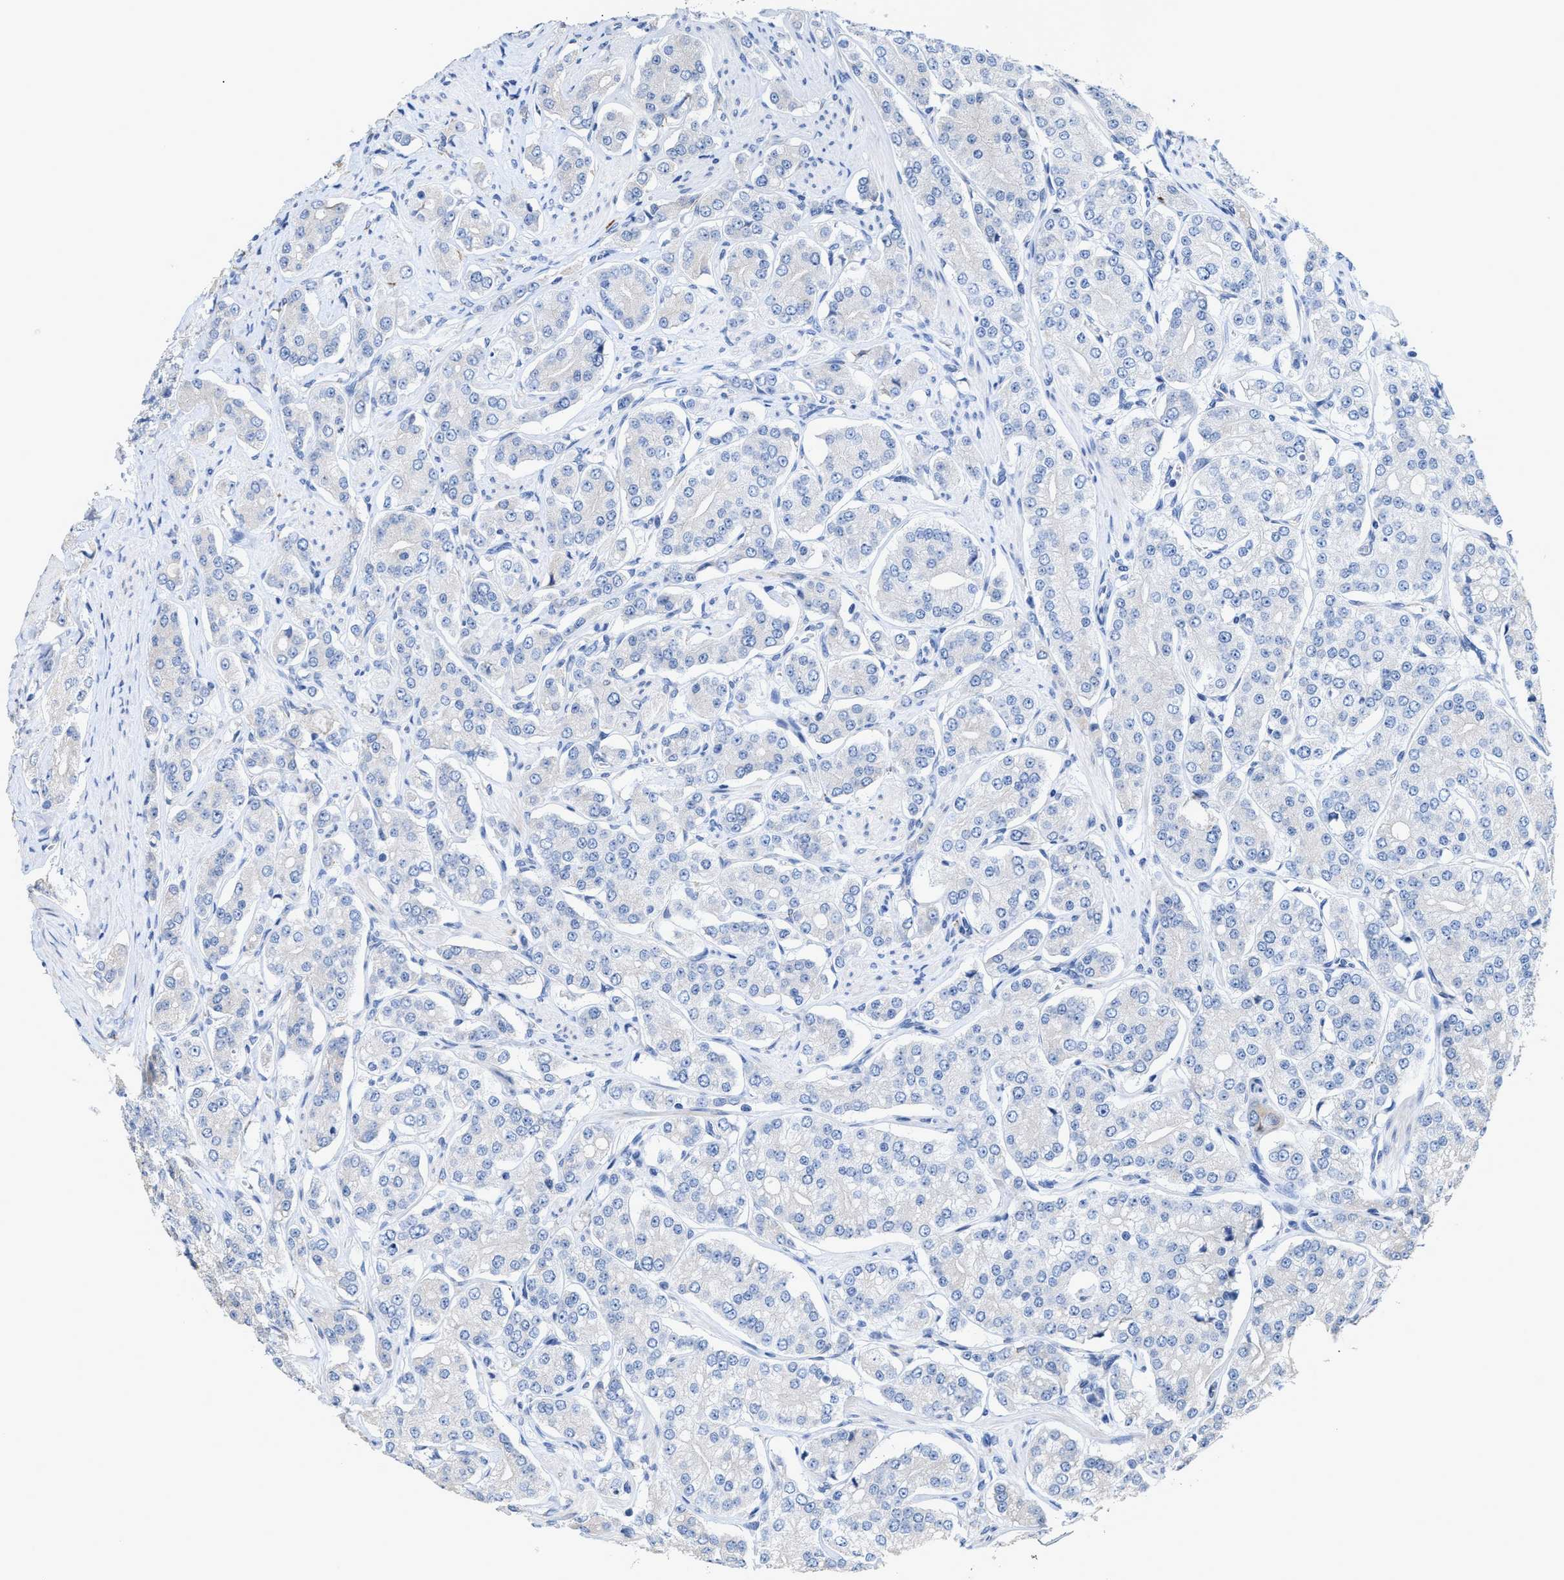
{"staining": {"intensity": "moderate", "quantity": "25%-75%", "location": "cytoplasmic/membranous"}, "tissue": "prostate cancer", "cell_type": "Tumor cells", "image_type": "cancer", "snomed": [{"axis": "morphology", "description": "Adenocarcinoma, Low grade"}, {"axis": "topography", "description": "Prostate"}], "caption": "Protein expression analysis of human prostate adenocarcinoma (low-grade) reveals moderate cytoplasmic/membranous staining in approximately 25%-75% of tumor cells. Using DAB (brown) and hematoxylin (blue) stains, captured at high magnification using brightfield microscopy.", "gene": "RYR2", "patient": {"sex": "male", "age": 69}}